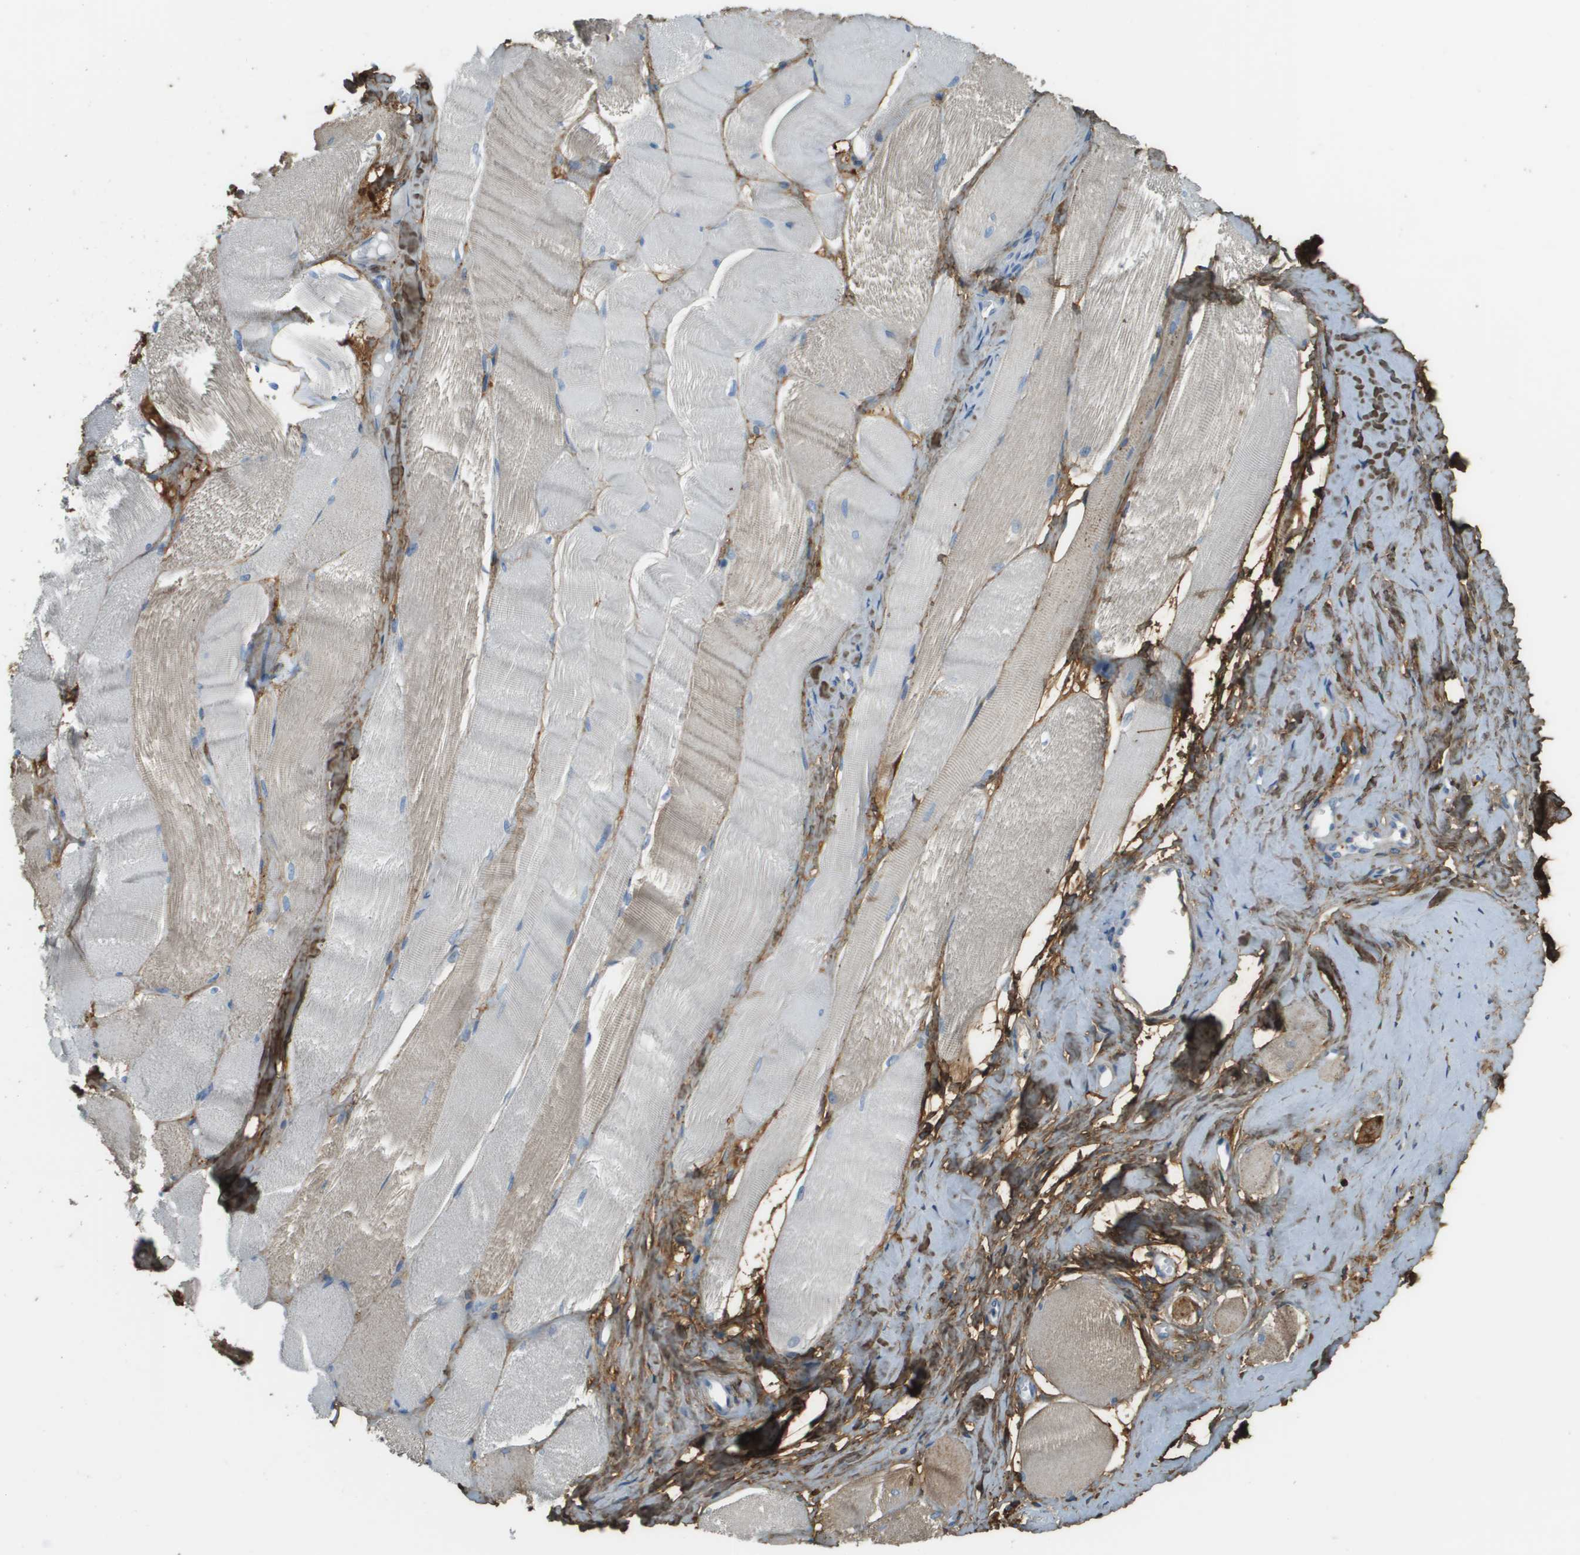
{"staining": {"intensity": "weak", "quantity": "<25%", "location": "cytoplasmic/membranous"}, "tissue": "skeletal muscle", "cell_type": "Myocytes", "image_type": "normal", "snomed": [{"axis": "morphology", "description": "Normal tissue, NOS"}, {"axis": "morphology", "description": "Squamous cell carcinoma, NOS"}, {"axis": "topography", "description": "Skeletal muscle"}], "caption": "The IHC image has no significant positivity in myocytes of skeletal muscle.", "gene": "DCN", "patient": {"sex": "male", "age": 51}}